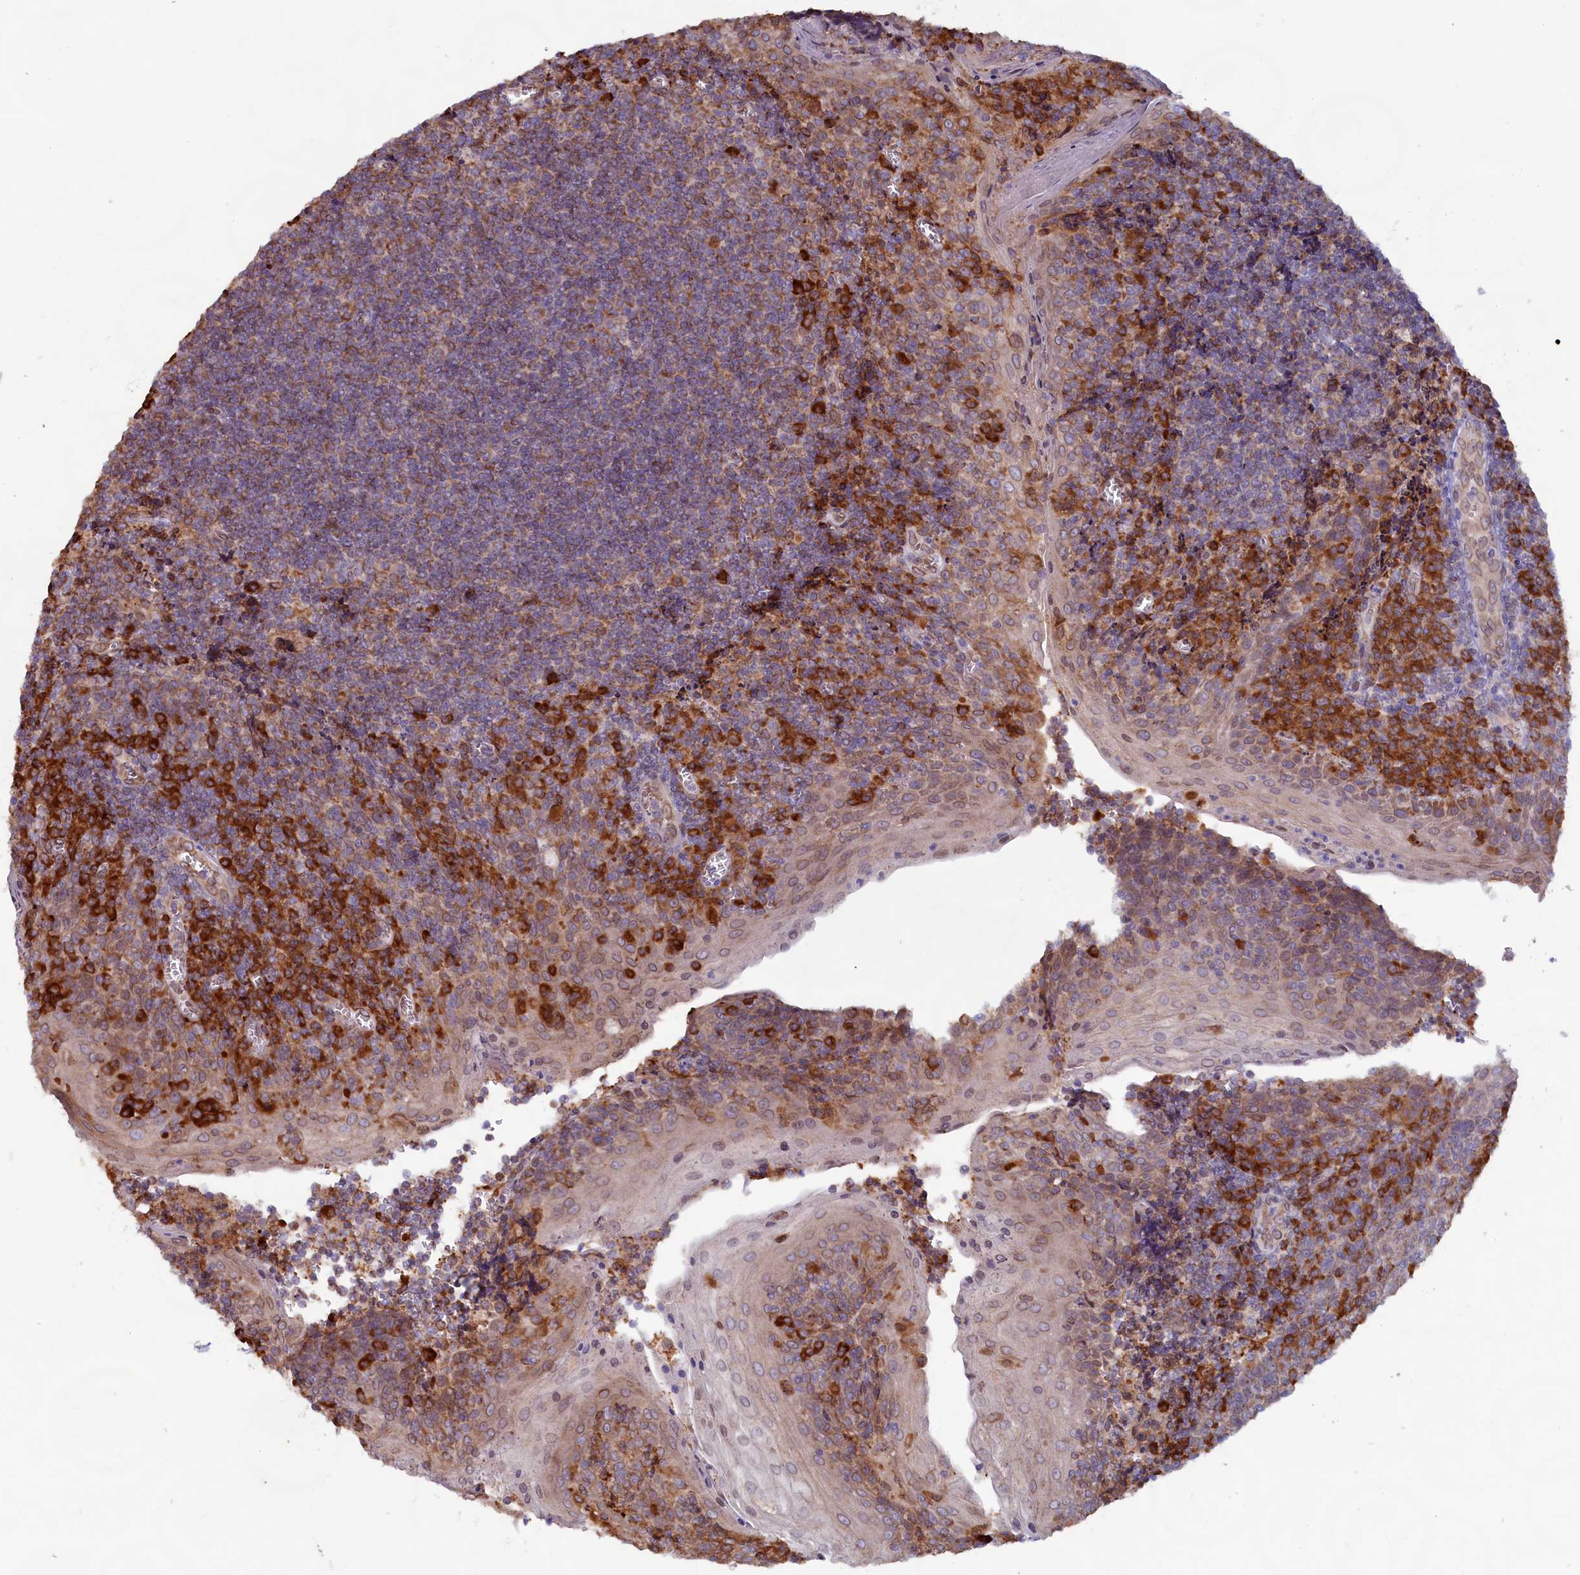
{"staining": {"intensity": "strong", "quantity": "25%-75%", "location": "cytoplasmic/membranous"}, "tissue": "tonsil", "cell_type": "Germinal center cells", "image_type": "normal", "snomed": [{"axis": "morphology", "description": "Normal tissue, NOS"}, {"axis": "topography", "description": "Tonsil"}], "caption": "This photomicrograph displays IHC staining of normal human tonsil, with high strong cytoplasmic/membranous staining in approximately 25%-75% of germinal center cells.", "gene": "TBC1D19", "patient": {"sex": "male", "age": 27}}